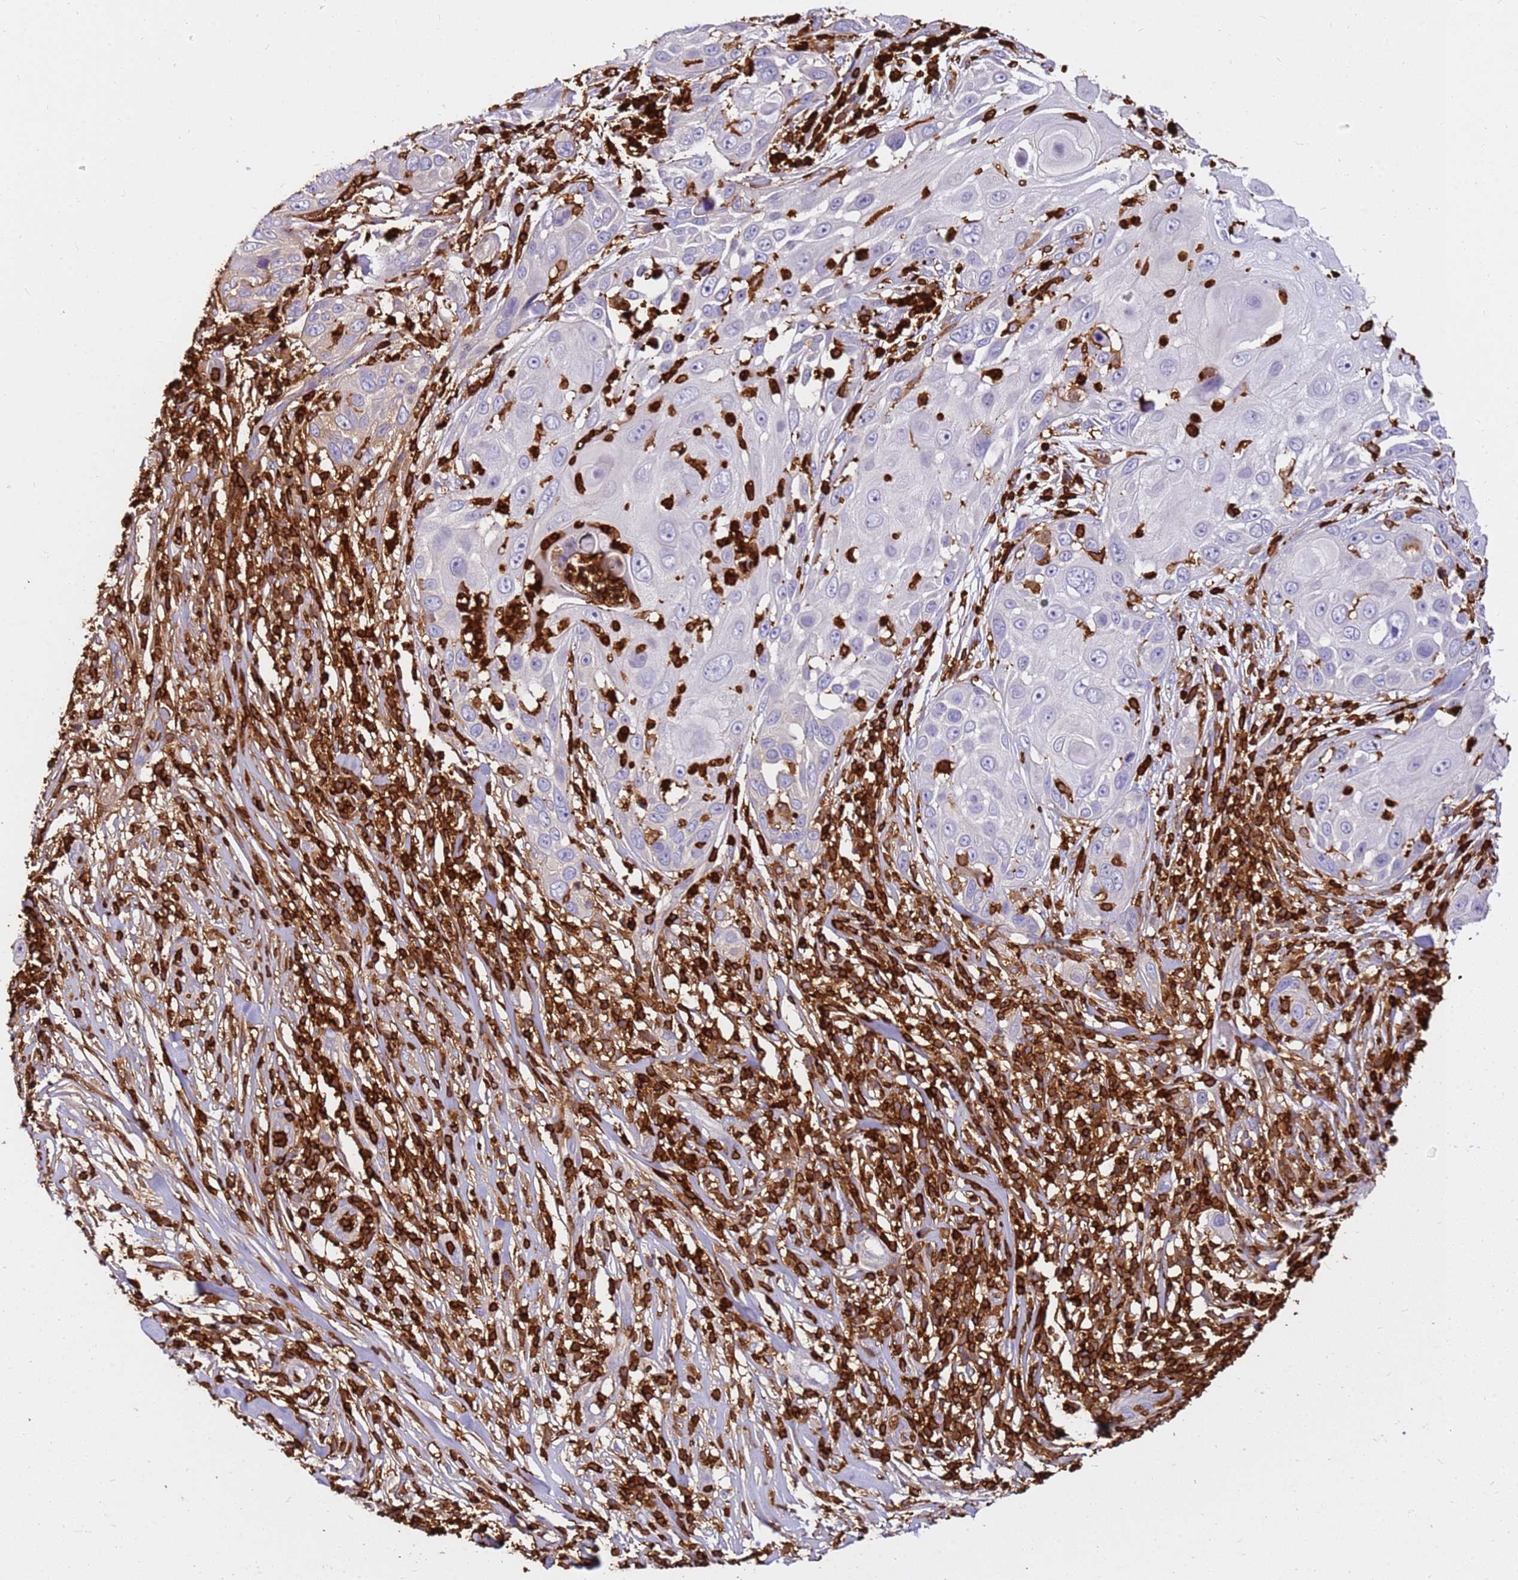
{"staining": {"intensity": "negative", "quantity": "none", "location": "none"}, "tissue": "skin cancer", "cell_type": "Tumor cells", "image_type": "cancer", "snomed": [{"axis": "morphology", "description": "Squamous cell carcinoma, NOS"}, {"axis": "topography", "description": "Skin"}], "caption": "Immunohistochemistry of human skin squamous cell carcinoma shows no staining in tumor cells.", "gene": "CORO1A", "patient": {"sex": "female", "age": 44}}